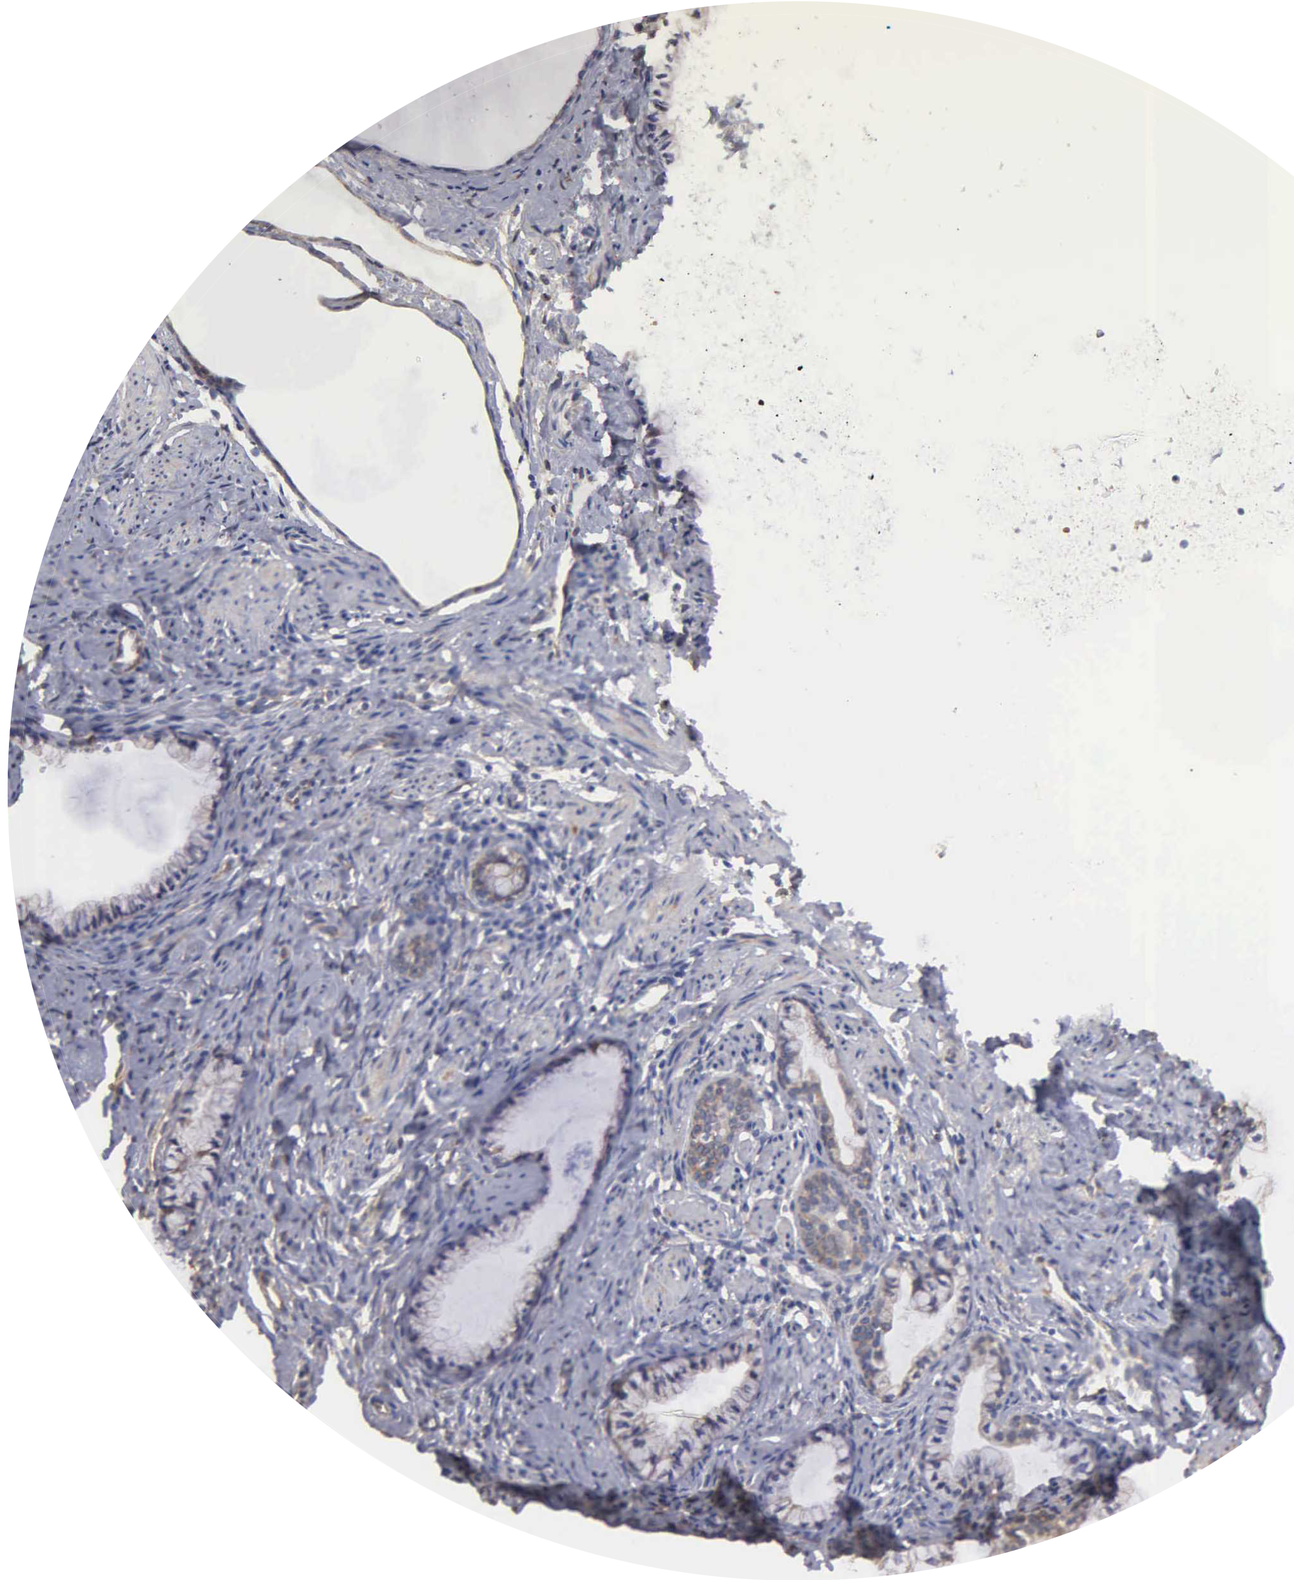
{"staining": {"intensity": "weak", "quantity": "25%-75%", "location": "cytoplasmic/membranous"}, "tissue": "cervix", "cell_type": "Glandular cells", "image_type": "normal", "snomed": [{"axis": "morphology", "description": "Normal tissue, NOS"}, {"axis": "topography", "description": "Cervix"}], "caption": "Immunohistochemistry (DAB (3,3'-diaminobenzidine)) staining of unremarkable cervix reveals weak cytoplasmic/membranous protein staining in about 25%-75% of glandular cells.", "gene": "LIN52", "patient": {"sex": "female", "age": 70}}